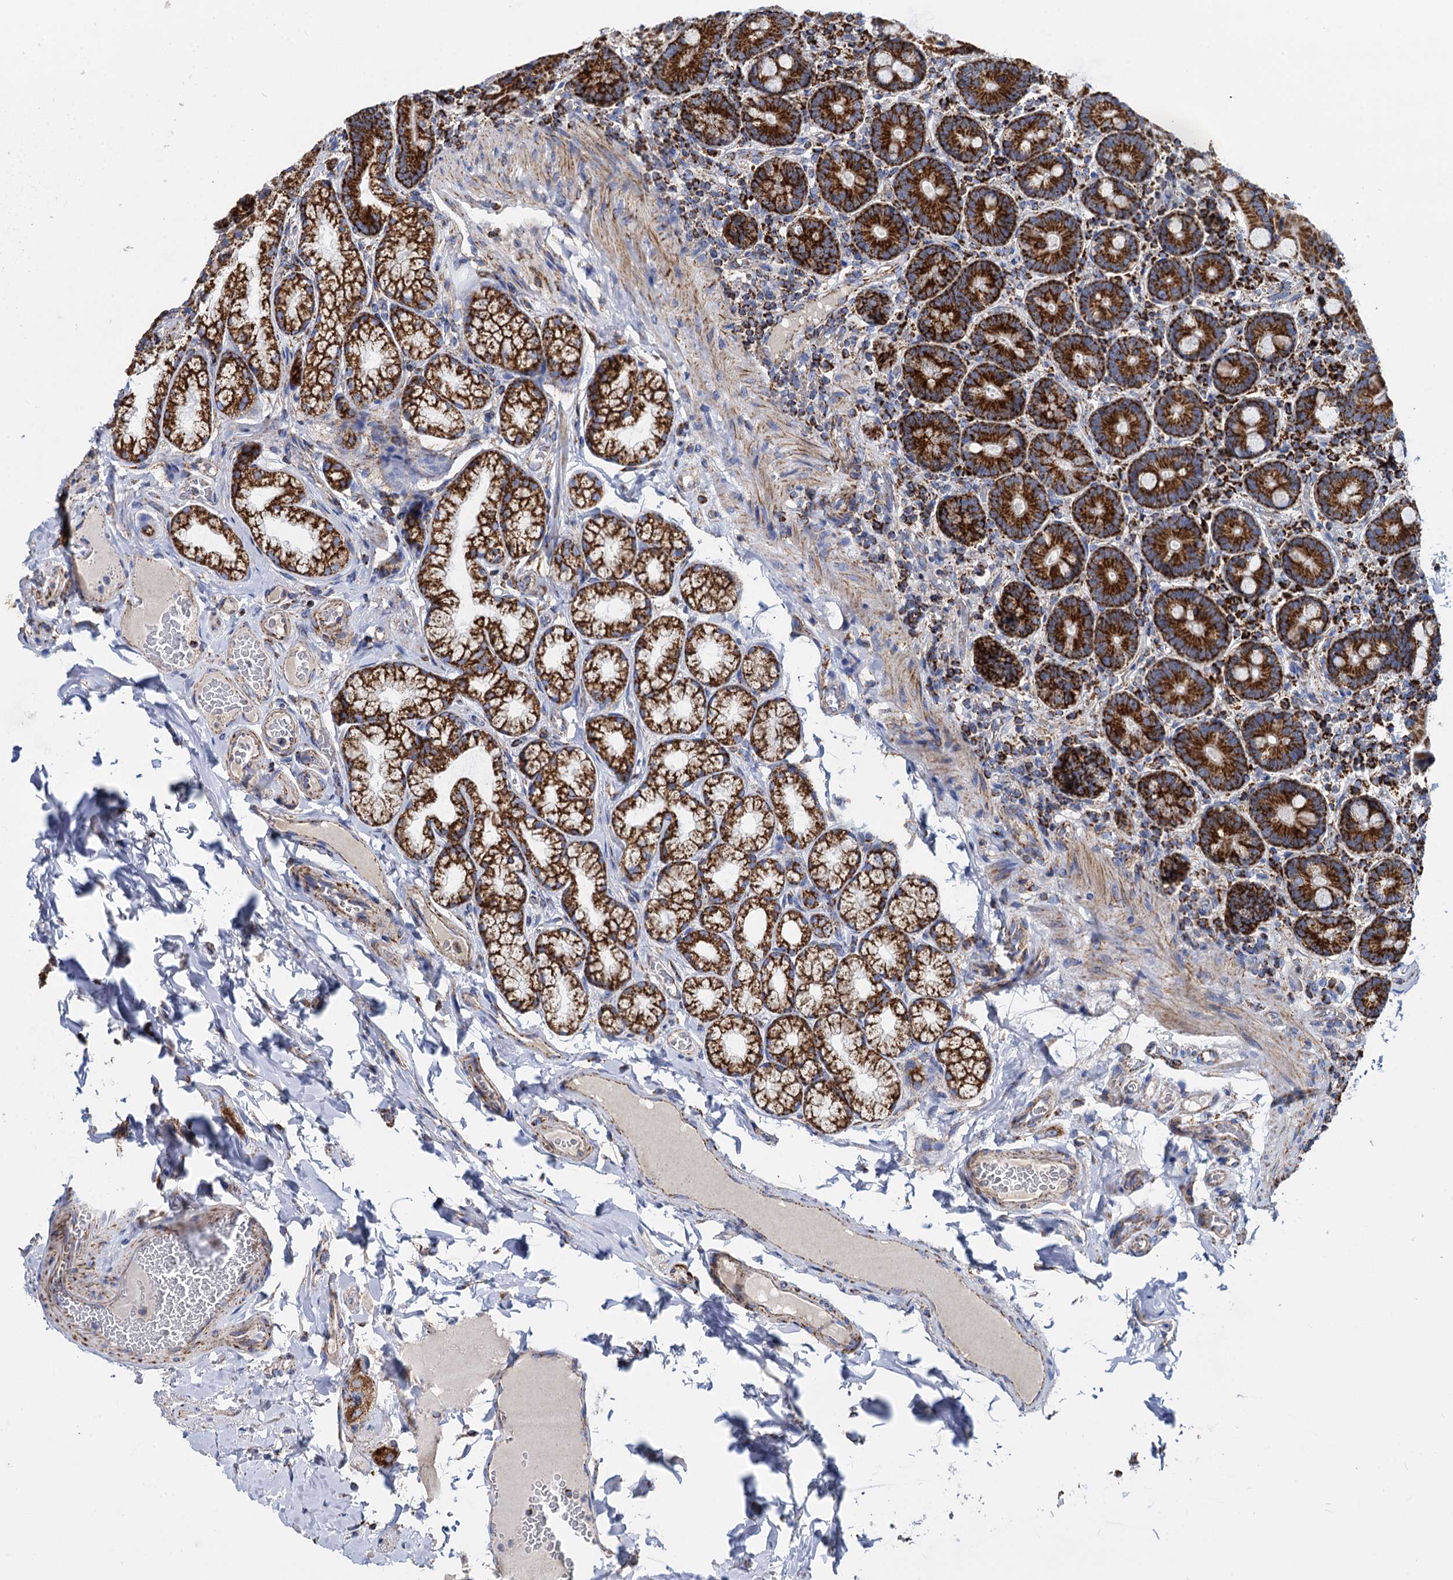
{"staining": {"intensity": "strong", "quantity": ">75%", "location": "cytoplasmic/membranous"}, "tissue": "duodenum", "cell_type": "Glandular cells", "image_type": "normal", "snomed": [{"axis": "morphology", "description": "Normal tissue, NOS"}, {"axis": "topography", "description": "Duodenum"}], "caption": "Brown immunohistochemical staining in benign human duodenum shows strong cytoplasmic/membranous staining in about >75% of glandular cells. The staining was performed using DAB (3,3'-diaminobenzidine) to visualize the protein expression in brown, while the nuclei were stained in blue with hematoxylin (Magnification: 20x).", "gene": "TIMM10", "patient": {"sex": "female", "age": 62}}